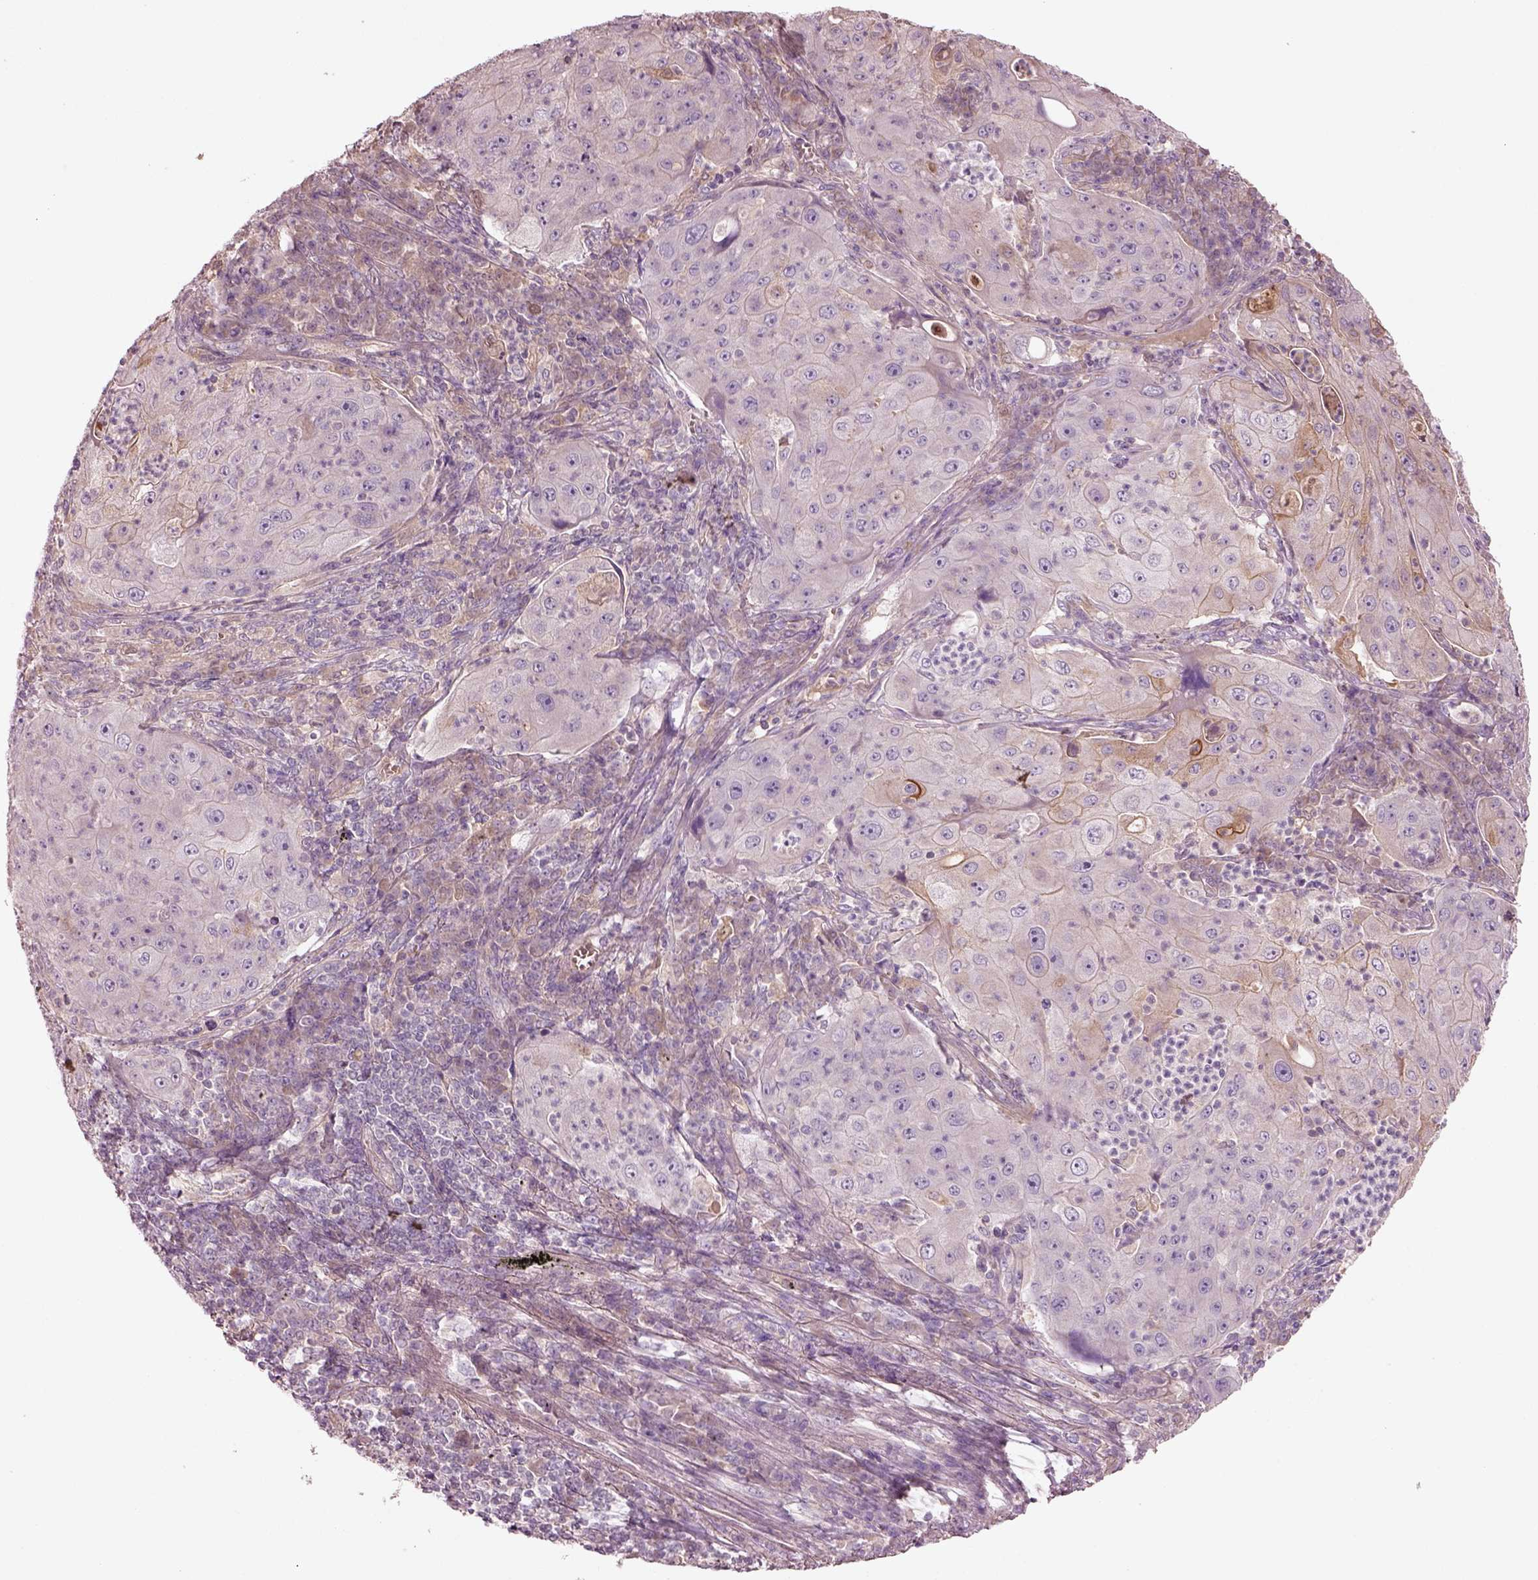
{"staining": {"intensity": "negative", "quantity": "none", "location": "none"}, "tissue": "lung cancer", "cell_type": "Tumor cells", "image_type": "cancer", "snomed": [{"axis": "morphology", "description": "Squamous cell carcinoma, NOS"}, {"axis": "topography", "description": "Lung"}], "caption": "The image exhibits no significant expression in tumor cells of lung cancer.", "gene": "DUOXA2", "patient": {"sex": "female", "age": 59}}